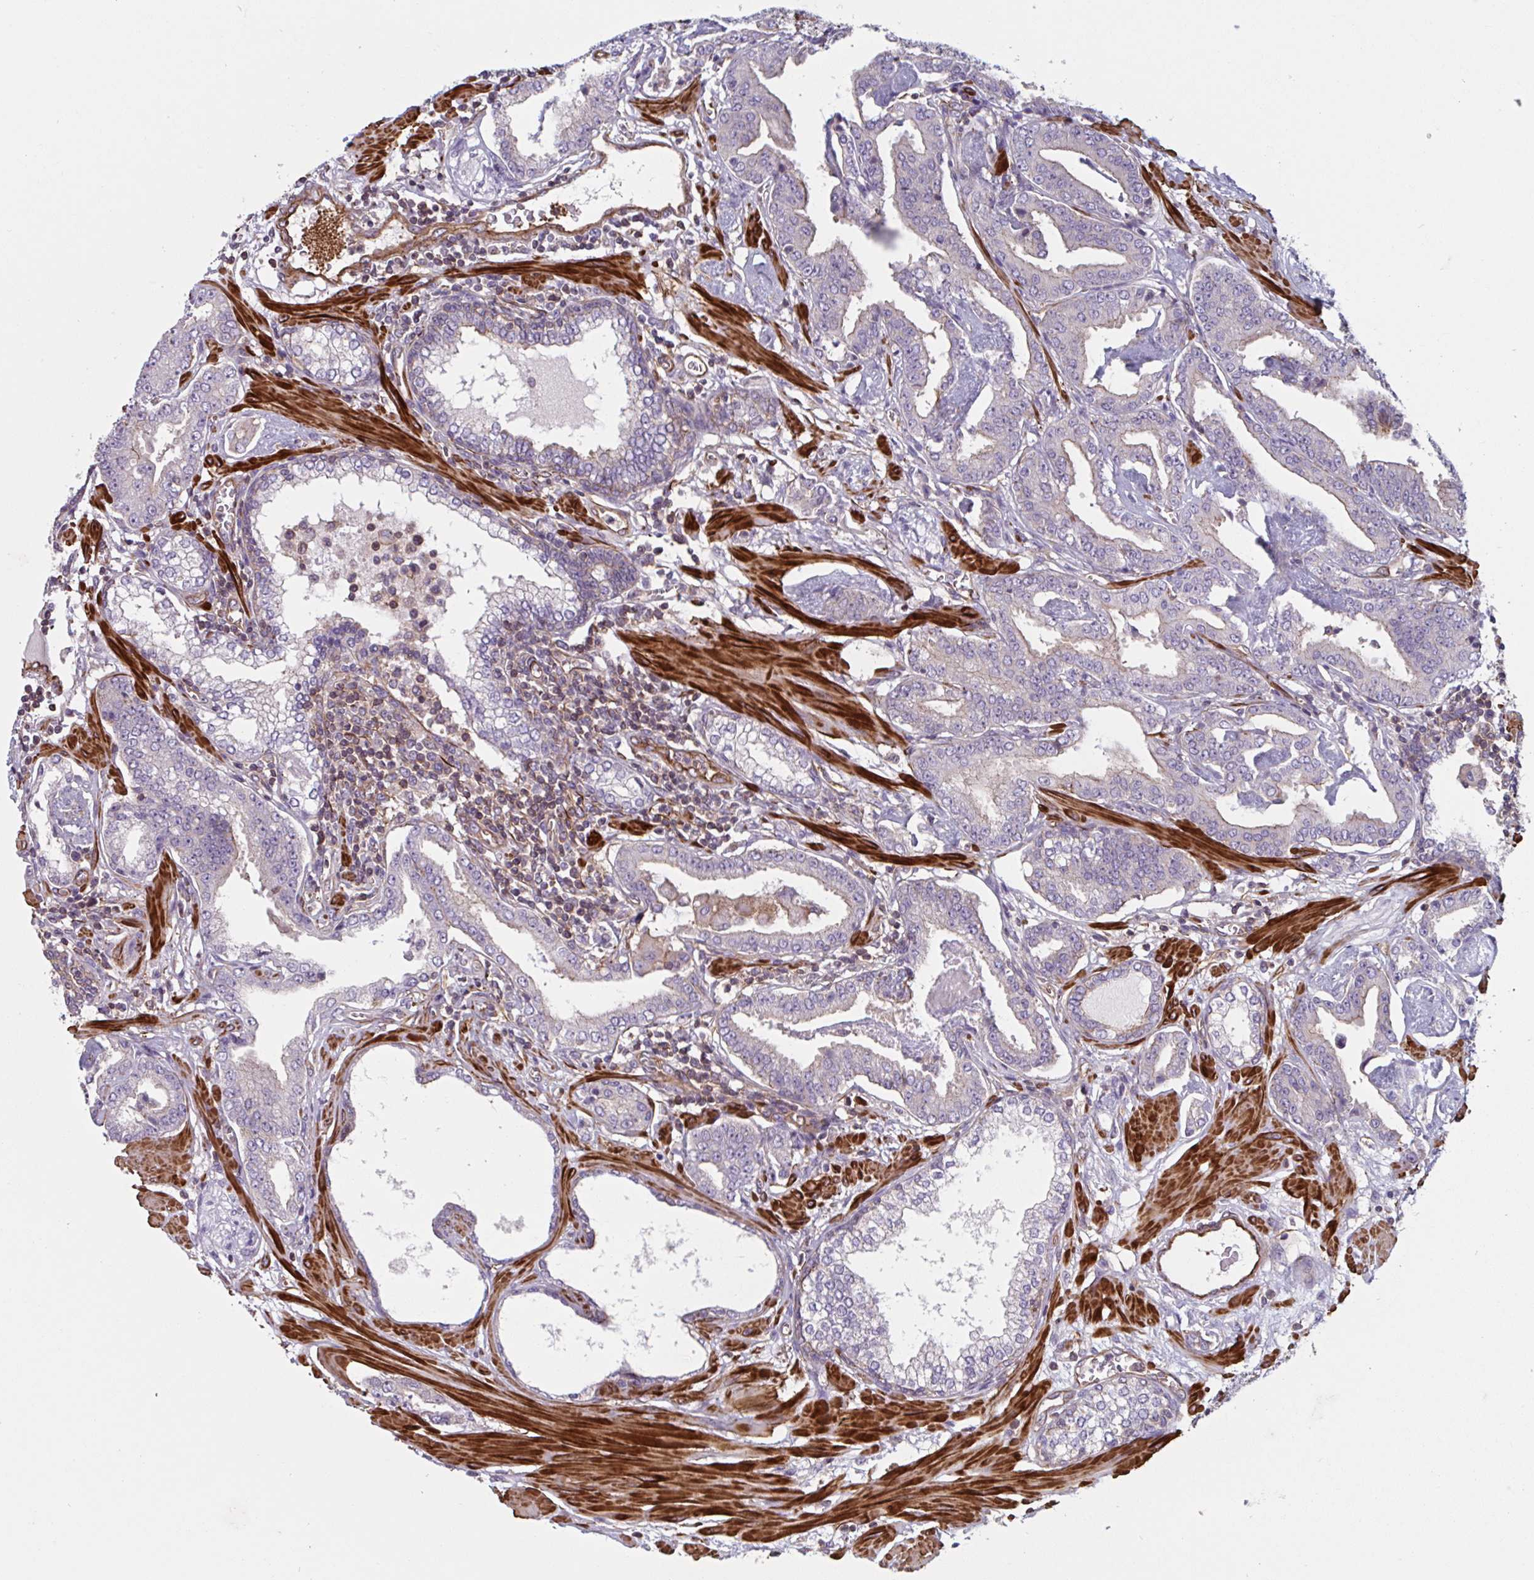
{"staining": {"intensity": "negative", "quantity": "none", "location": "none"}, "tissue": "prostate cancer", "cell_type": "Tumor cells", "image_type": "cancer", "snomed": [{"axis": "morphology", "description": "Adenocarcinoma, Low grade"}, {"axis": "topography", "description": "Prostate"}], "caption": "Immunohistochemistry (IHC) of adenocarcinoma (low-grade) (prostate) reveals no staining in tumor cells. (Brightfield microscopy of DAB (3,3'-diaminobenzidine) immunohistochemistry (IHC) at high magnification).", "gene": "SHISA7", "patient": {"sex": "male", "age": 62}}